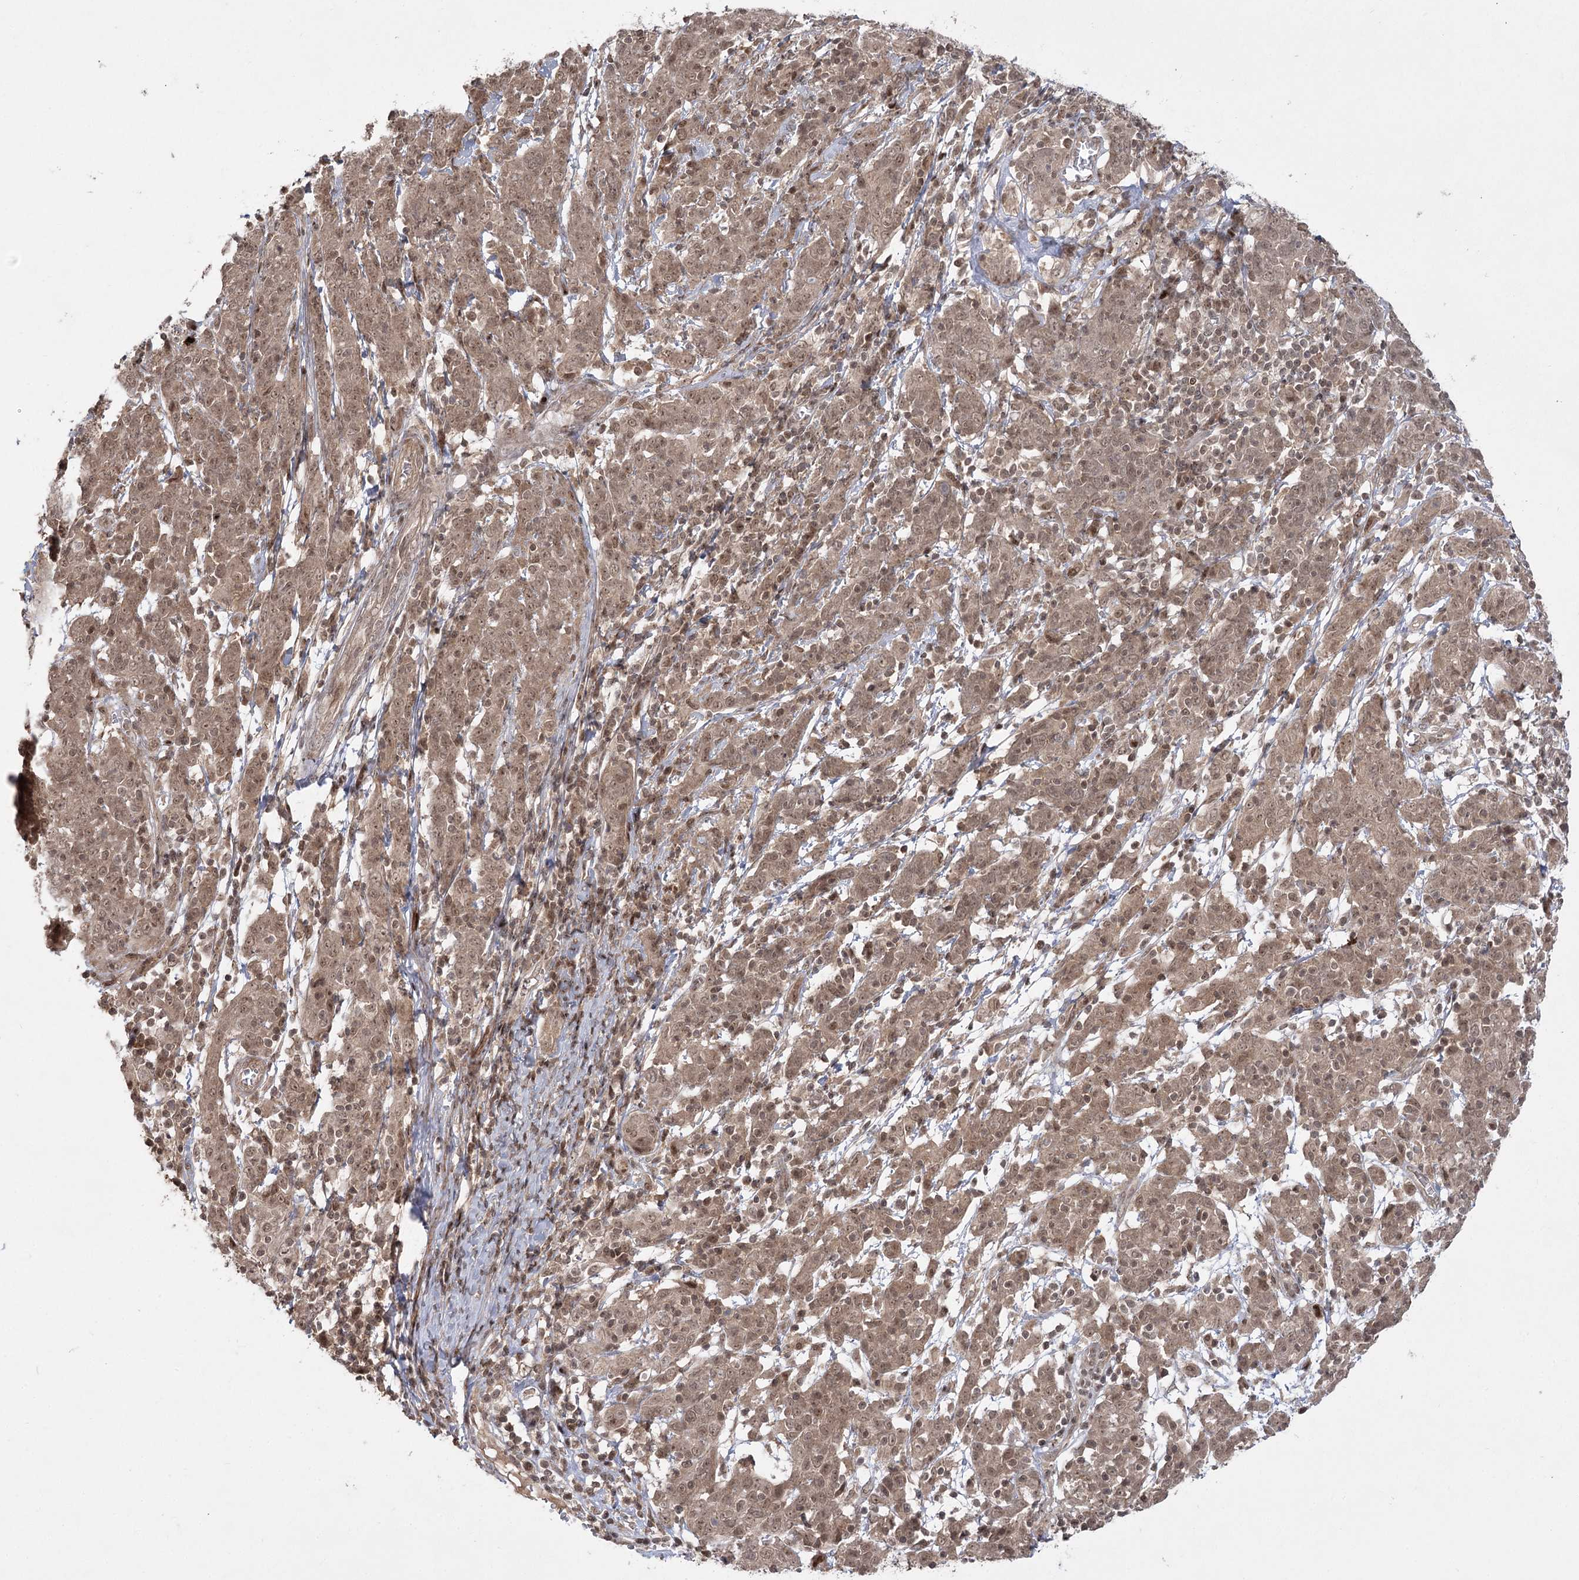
{"staining": {"intensity": "moderate", "quantity": "25%-75%", "location": "cytoplasmic/membranous,nuclear"}, "tissue": "cervical cancer", "cell_type": "Tumor cells", "image_type": "cancer", "snomed": [{"axis": "morphology", "description": "Squamous cell carcinoma, NOS"}, {"axis": "topography", "description": "Cervix"}], "caption": "This is a histology image of immunohistochemistry (IHC) staining of cervical cancer, which shows moderate staining in the cytoplasmic/membranous and nuclear of tumor cells.", "gene": "HELQ", "patient": {"sex": "female", "age": 67}}